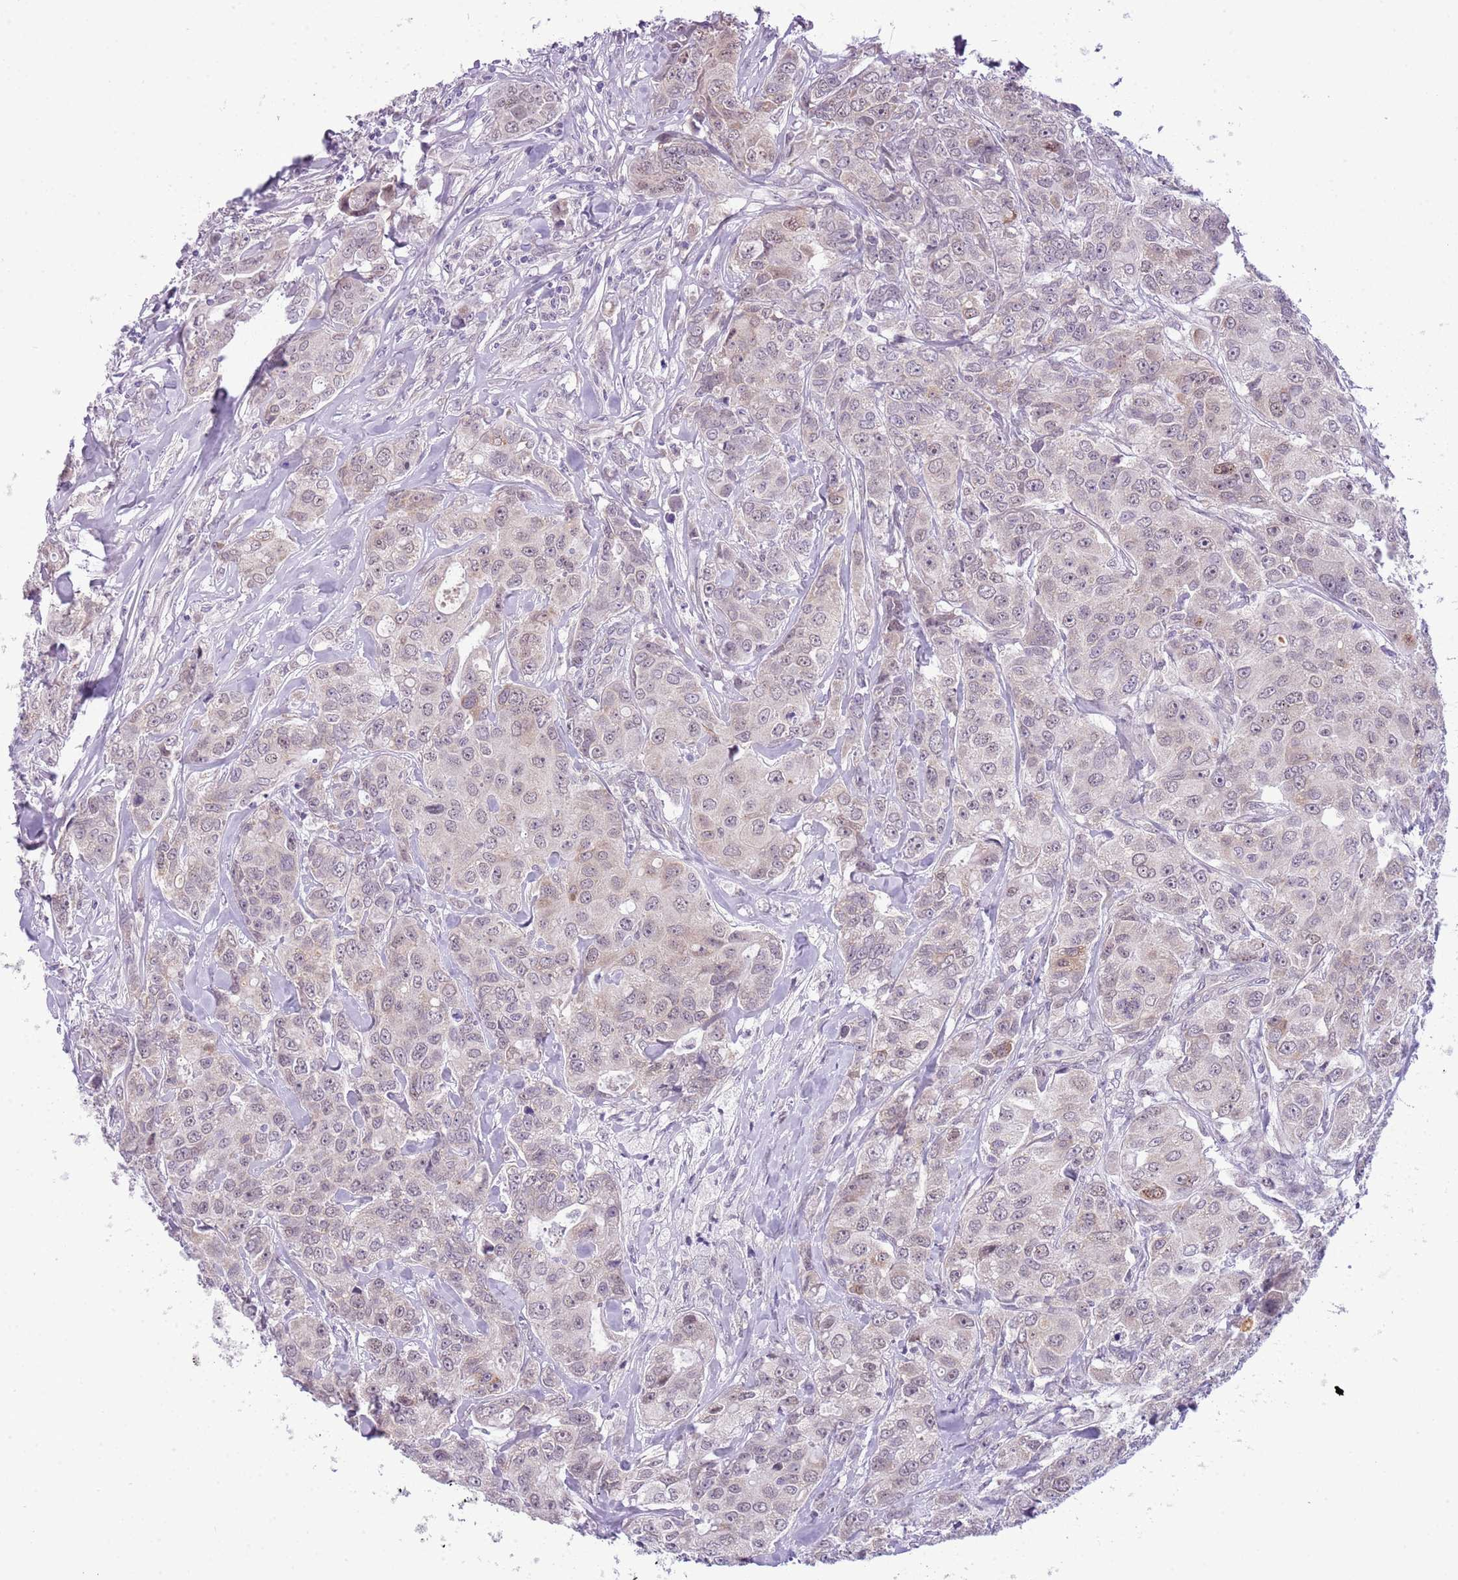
{"staining": {"intensity": "negative", "quantity": "none", "location": "none"}, "tissue": "breast cancer", "cell_type": "Tumor cells", "image_type": "cancer", "snomed": [{"axis": "morphology", "description": "Duct carcinoma"}, {"axis": "topography", "description": "Breast"}], "caption": "This is a image of immunohistochemistry (IHC) staining of invasive ductal carcinoma (breast), which shows no staining in tumor cells.", "gene": "FAM120C", "patient": {"sex": "female", "age": 43}}